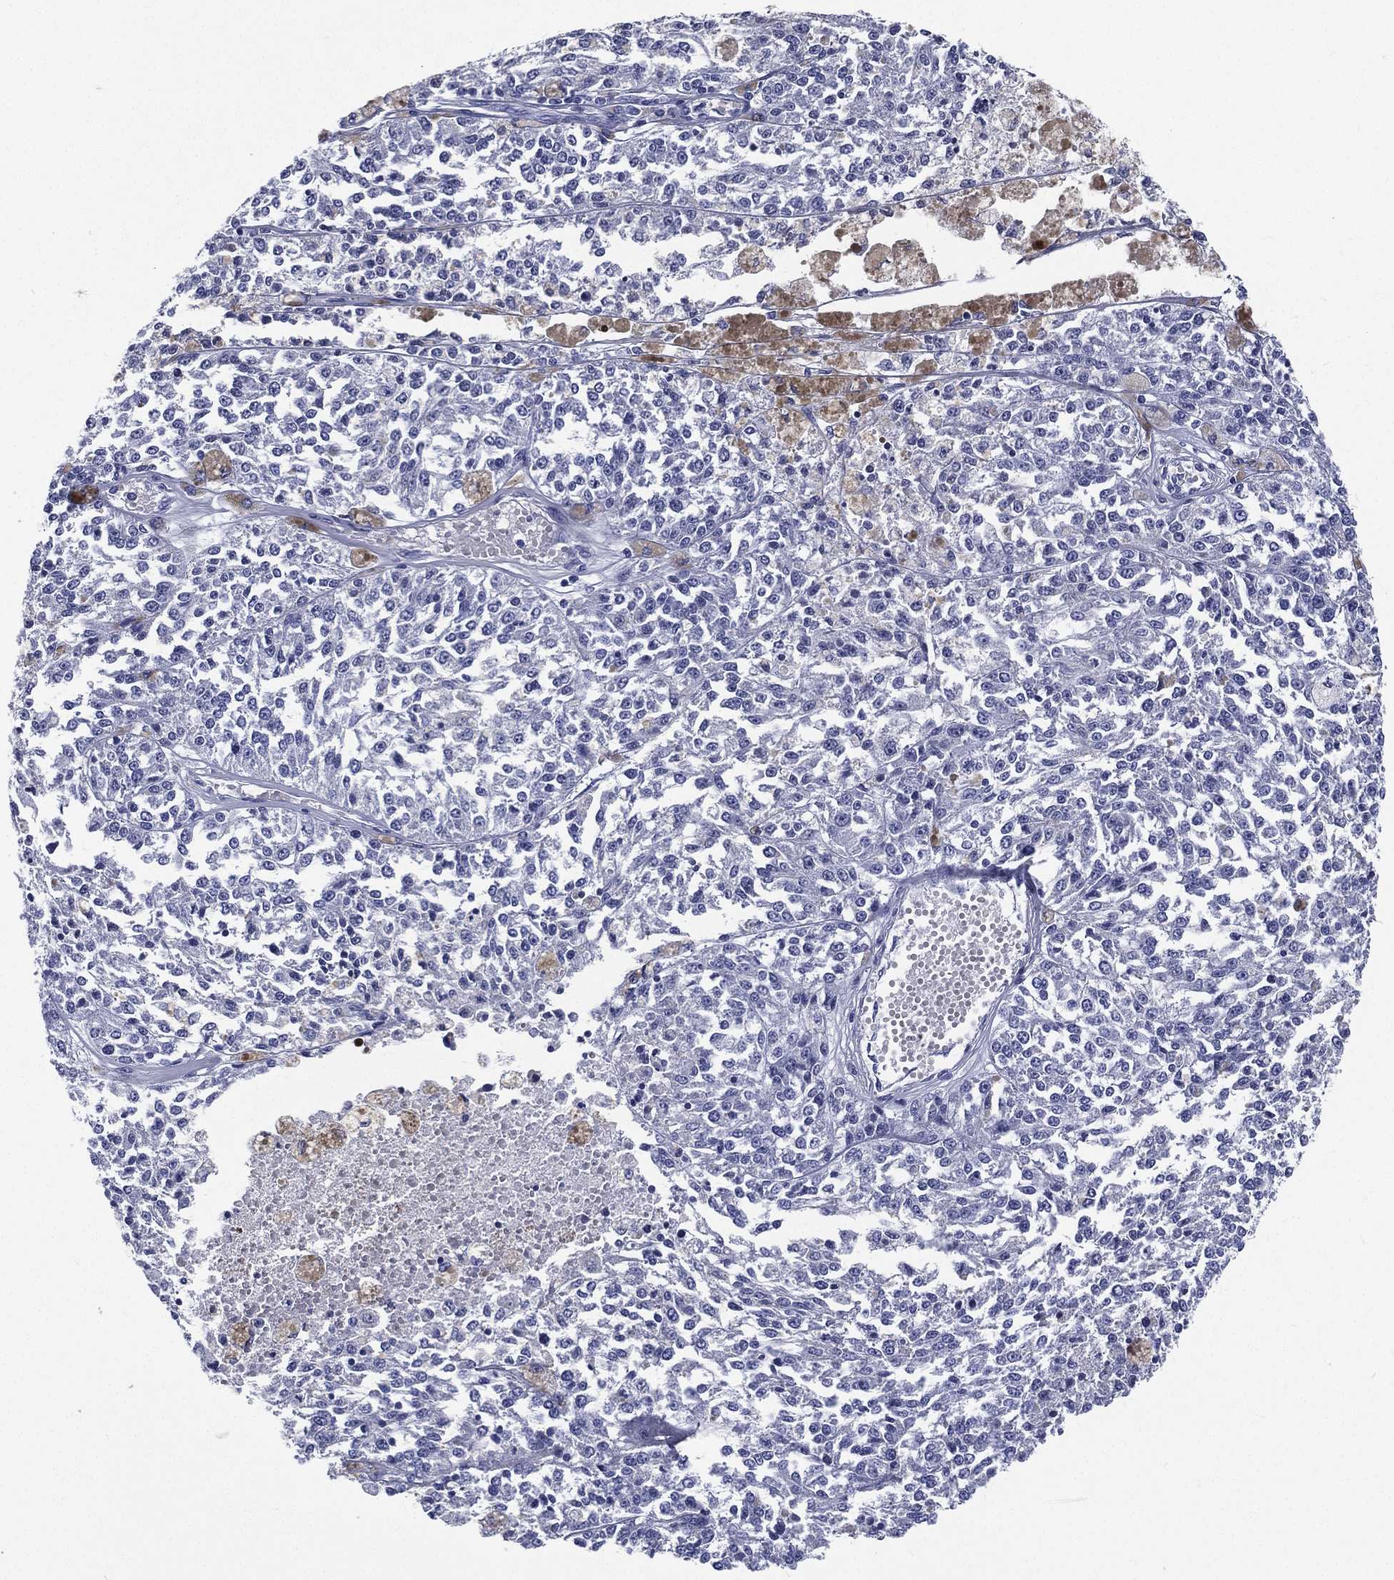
{"staining": {"intensity": "negative", "quantity": "none", "location": "none"}, "tissue": "melanoma", "cell_type": "Tumor cells", "image_type": "cancer", "snomed": [{"axis": "morphology", "description": "Malignant melanoma, Metastatic site"}, {"axis": "topography", "description": "Lymph node"}], "caption": "Tumor cells show no significant staining in melanoma.", "gene": "RSPH4A", "patient": {"sex": "female", "age": 64}}